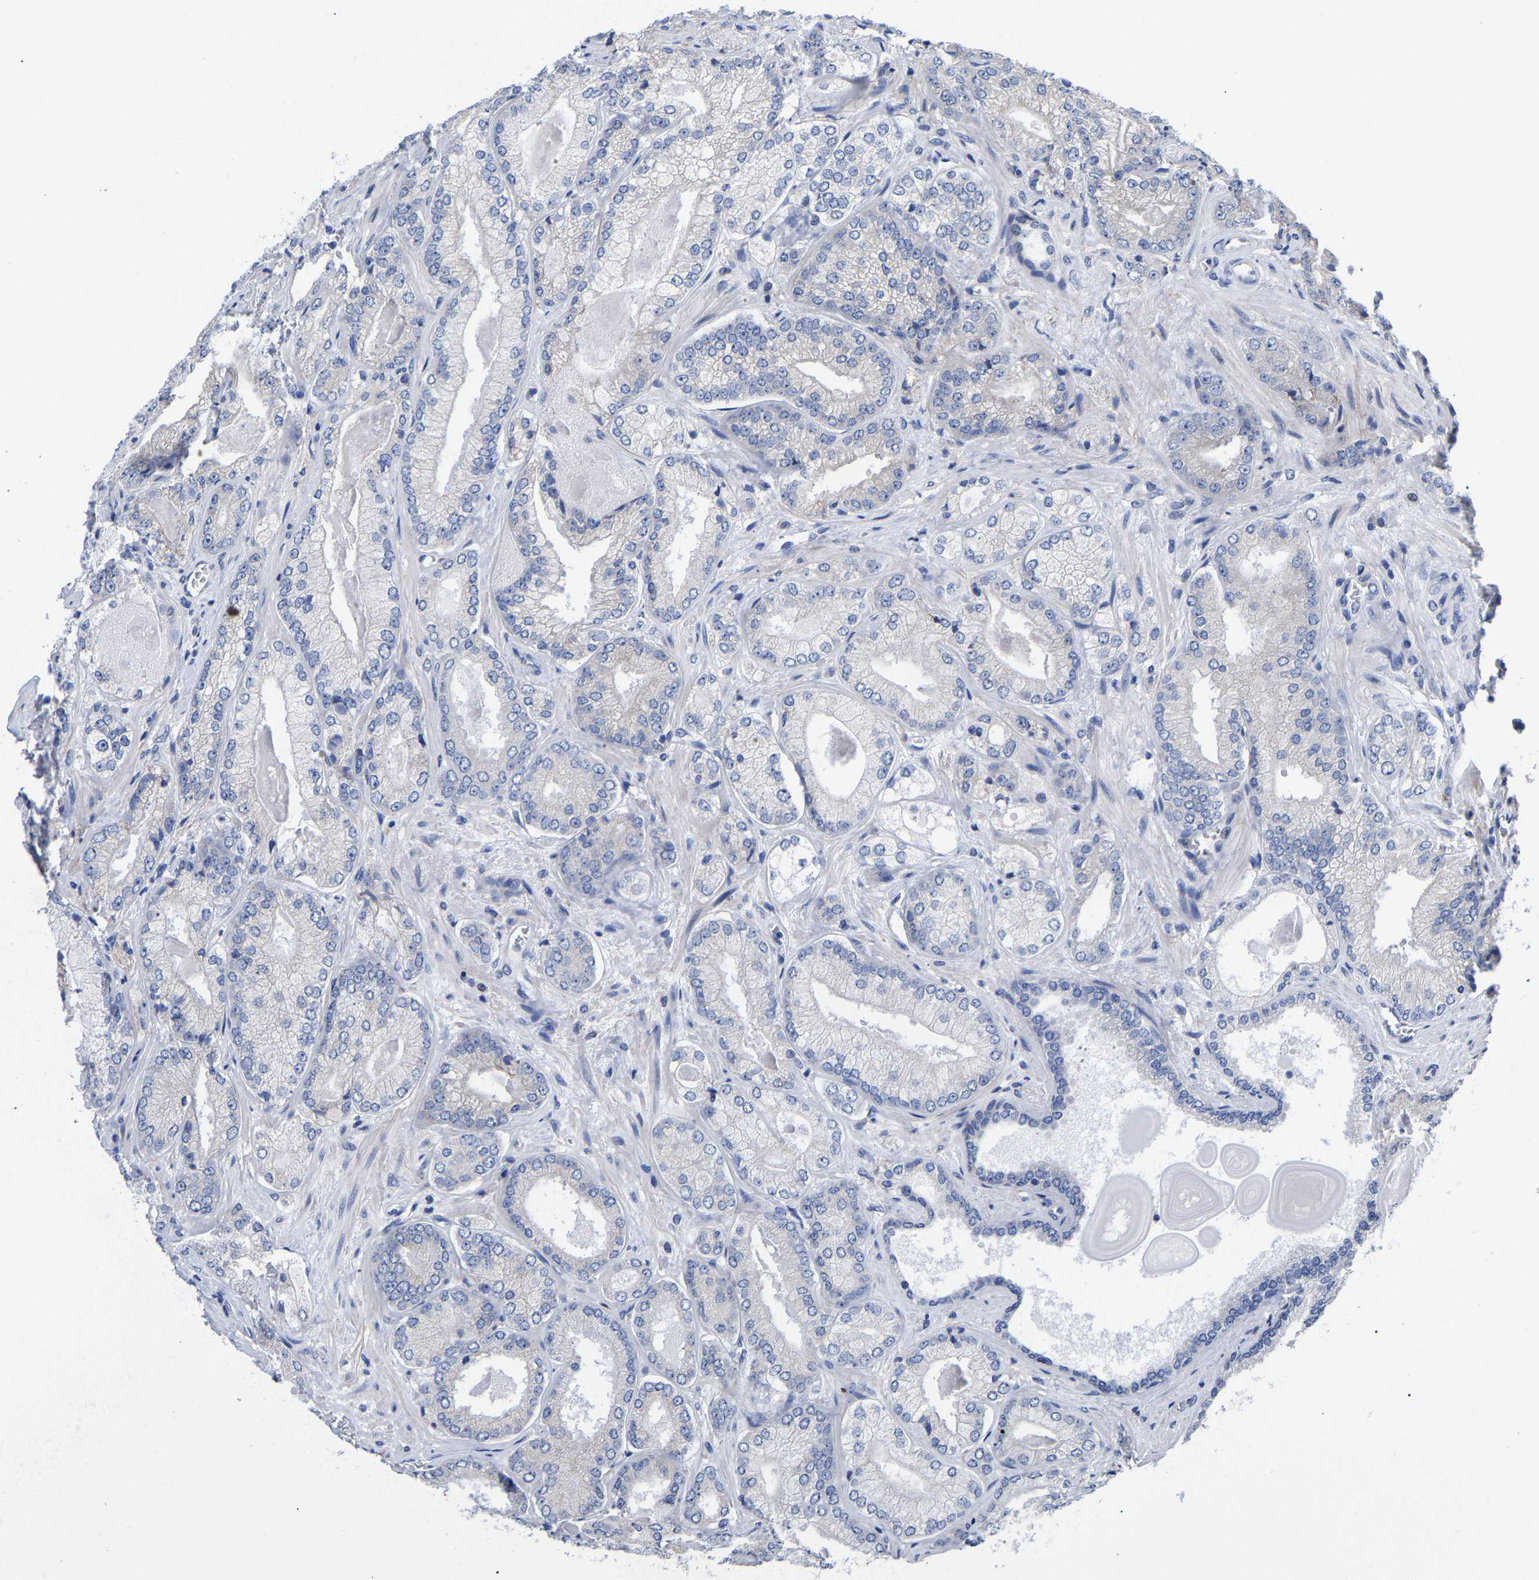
{"staining": {"intensity": "negative", "quantity": "none", "location": "none"}, "tissue": "prostate cancer", "cell_type": "Tumor cells", "image_type": "cancer", "snomed": [{"axis": "morphology", "description": "Adenocarcinoma, Low grade"}, {"axis": "topography", "description": "Prostate"}], "caption": "Adenocarcinoma (low-grade) (prostate) stained for a protein using immunohistochemistry reveals no expression tumor cells.", "gene": "CFAP298", "patient": {"sex": "male", "age": 65}}